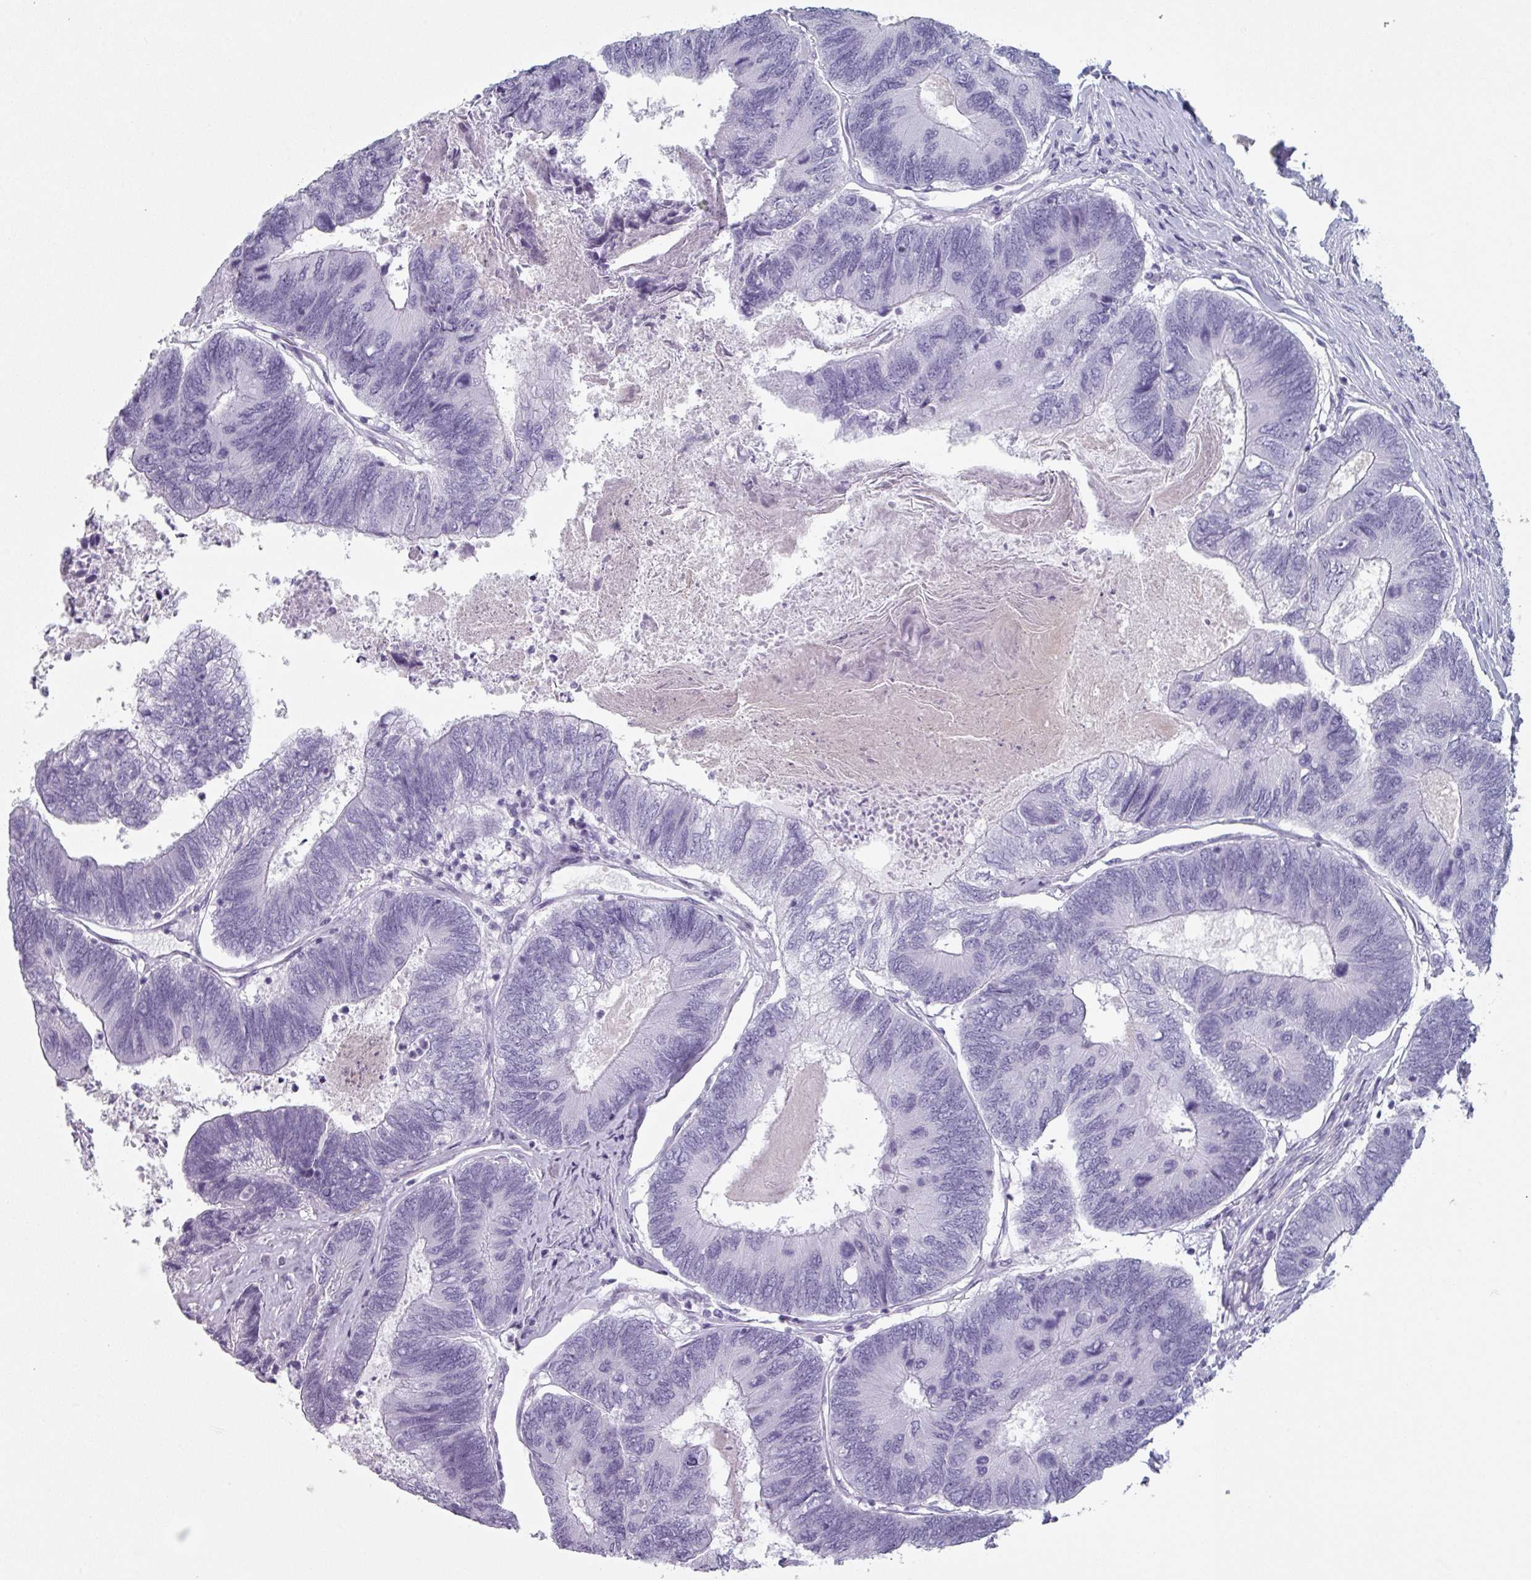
{"staining": {"intensity": "negative", "quantity": "none", "location": "none"}, "tissue": "colorectal cancer", "cell_type": "Tumor cells", "image_type": "cancer", "snomed": [{"axis": "morphology", "description": "Adenocarcinoma, NOS"}, {"axis": "topography", "description": "Colon"}], "caption": "Tumor cells show no significant protein staining in colorectal cancer (adenocarcinoma). Nuclei are stained in blue.", "gene": "SLC35G2", "patient": {"sex": "female", "age": 67}}